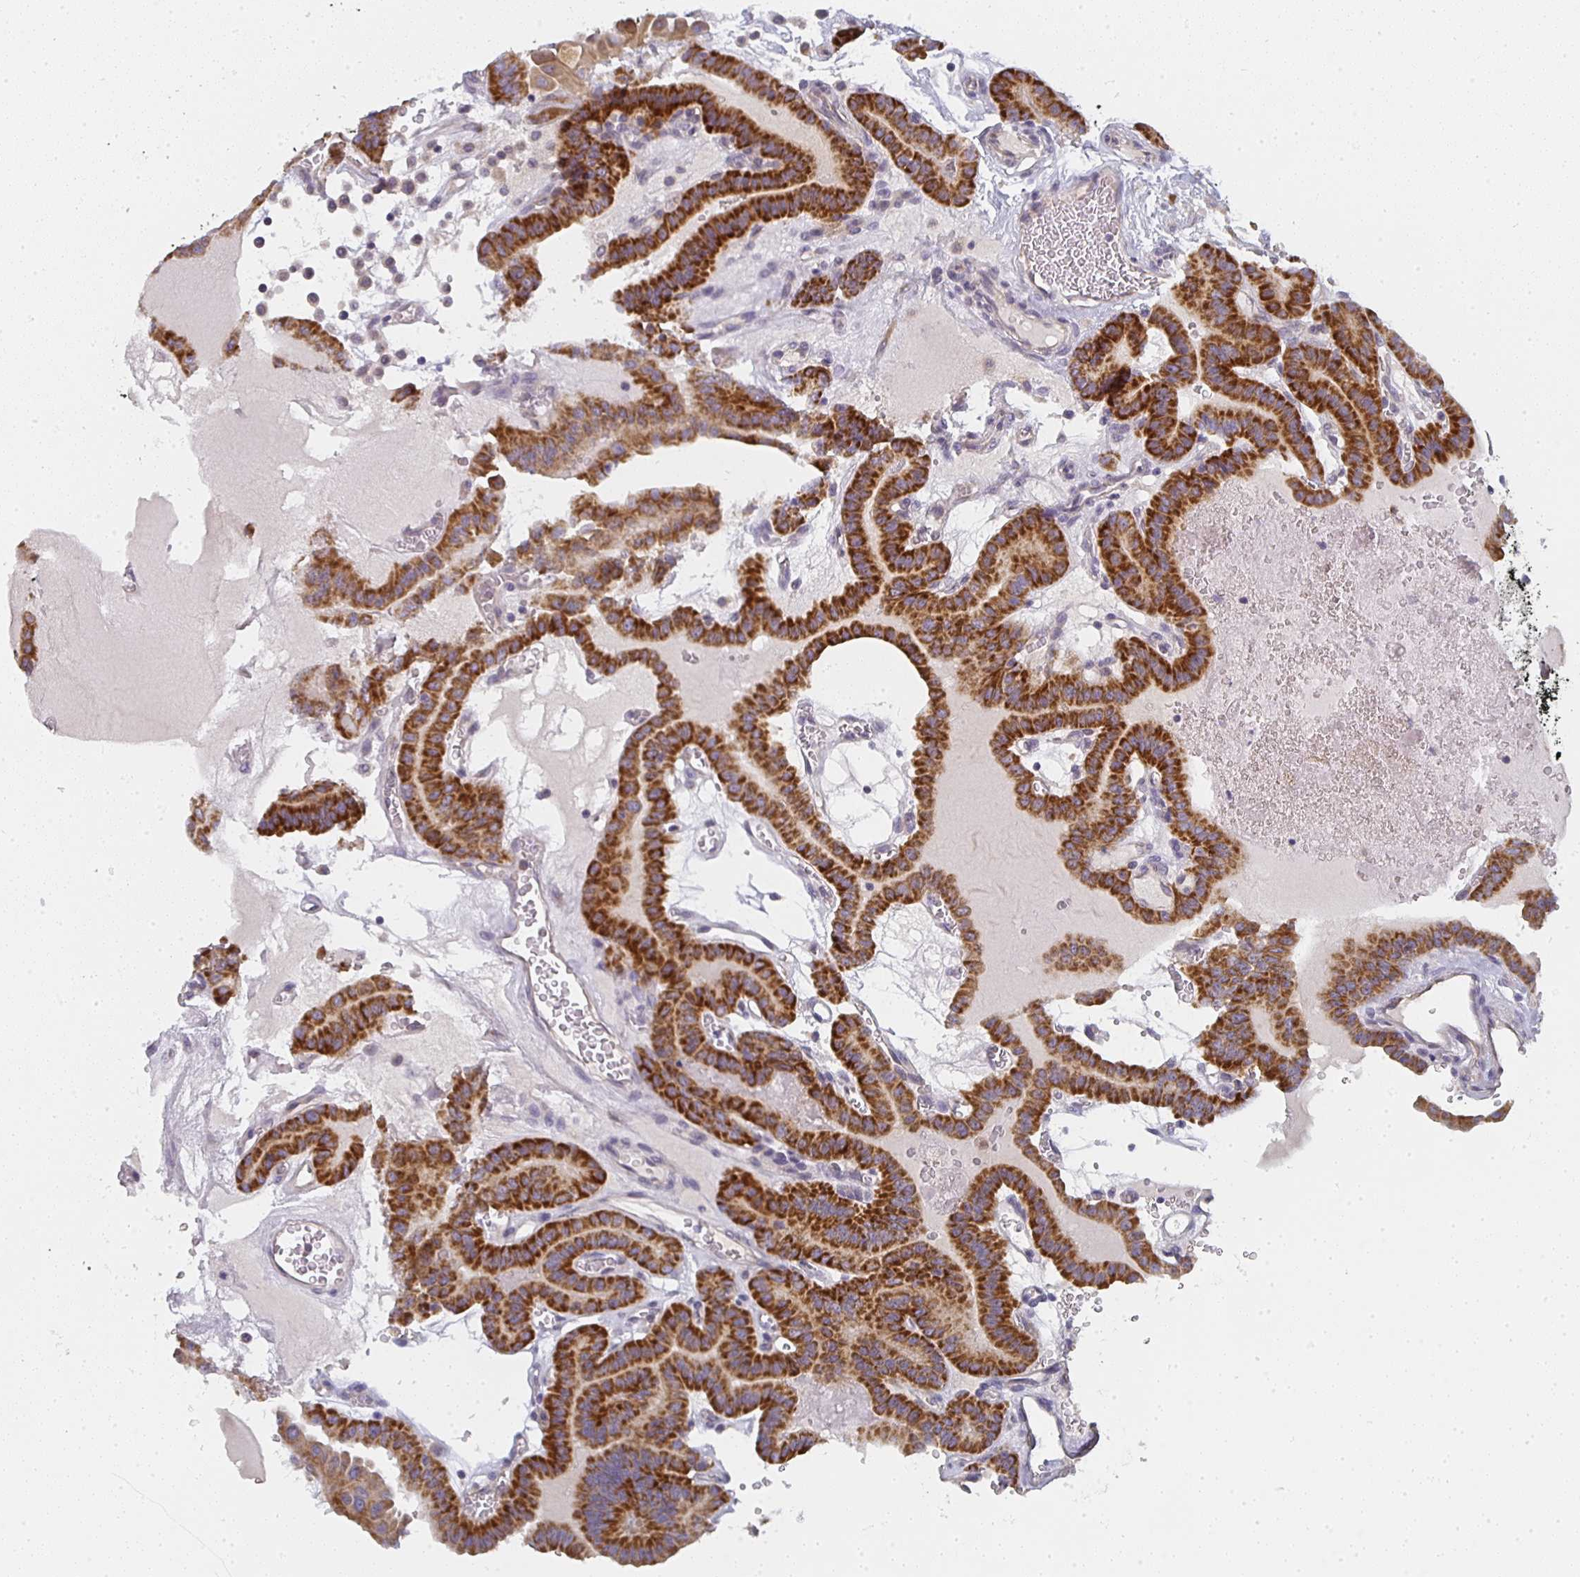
{"staining": {"intensity": "strong", "quantity": ">75%", "location": "cytoplasmic/membranous"}, "tissue": "thyroid cancer", "cell_type": "Tumor cells", "image_type": "cancer", "snomed": [{"axis": "morphology", "description": "Papillary adenocarcinoma, NOS"}, {"axis": "topography", "description": "Thyroid gland"}], "caption": "Human thyroid cancer stained for a protein (brown) demonstrates strong cytoplasmic/membranous positive expression in about >75% of tumor cells.", "gene": "CTHRC1", "patient": {"sex": "male", "age": 87}}